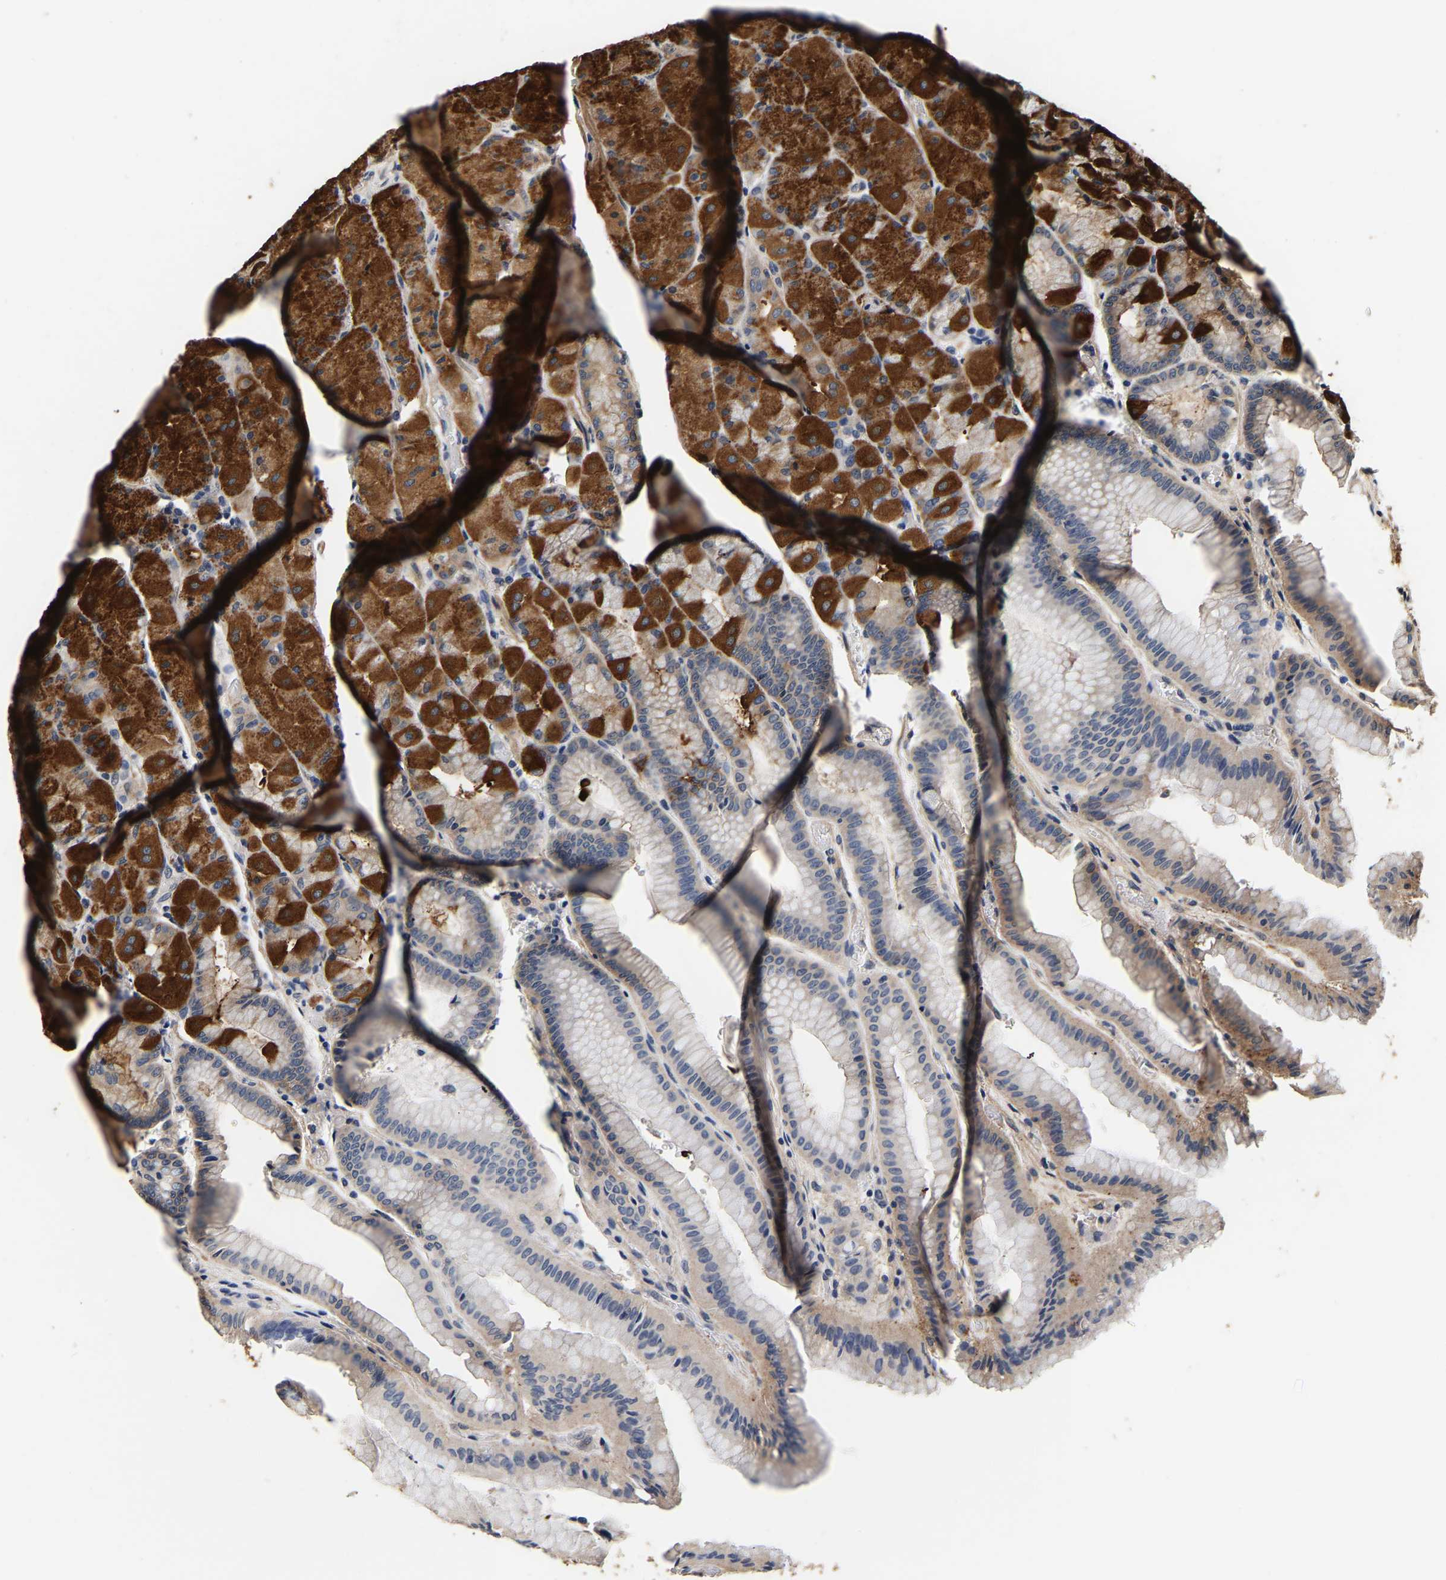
{"staining": {"intensity": "strong", "quantity": "25%-75%", "location": "cytoplasmic/membranous"}, "tissue": "stomach", "cell_type": "Glandular cells", "image_type": "normal", "snomed": [{"axis": "morphology", "description": "Normal tissue, NOS"}, {"axis": "morphology", "description": "Carcinoid, malignant, NOS"}, {"axis": "topography", "description": "Stomach, upper"}], "caption": "Immunohistochemical staining of normal human stomach shows strong cytoplasmic/membranous protein positivity in about 25%-75% of glandular cells.", "gene": "RUVBL1", "patient": {"sex": "male", "age": 39}}